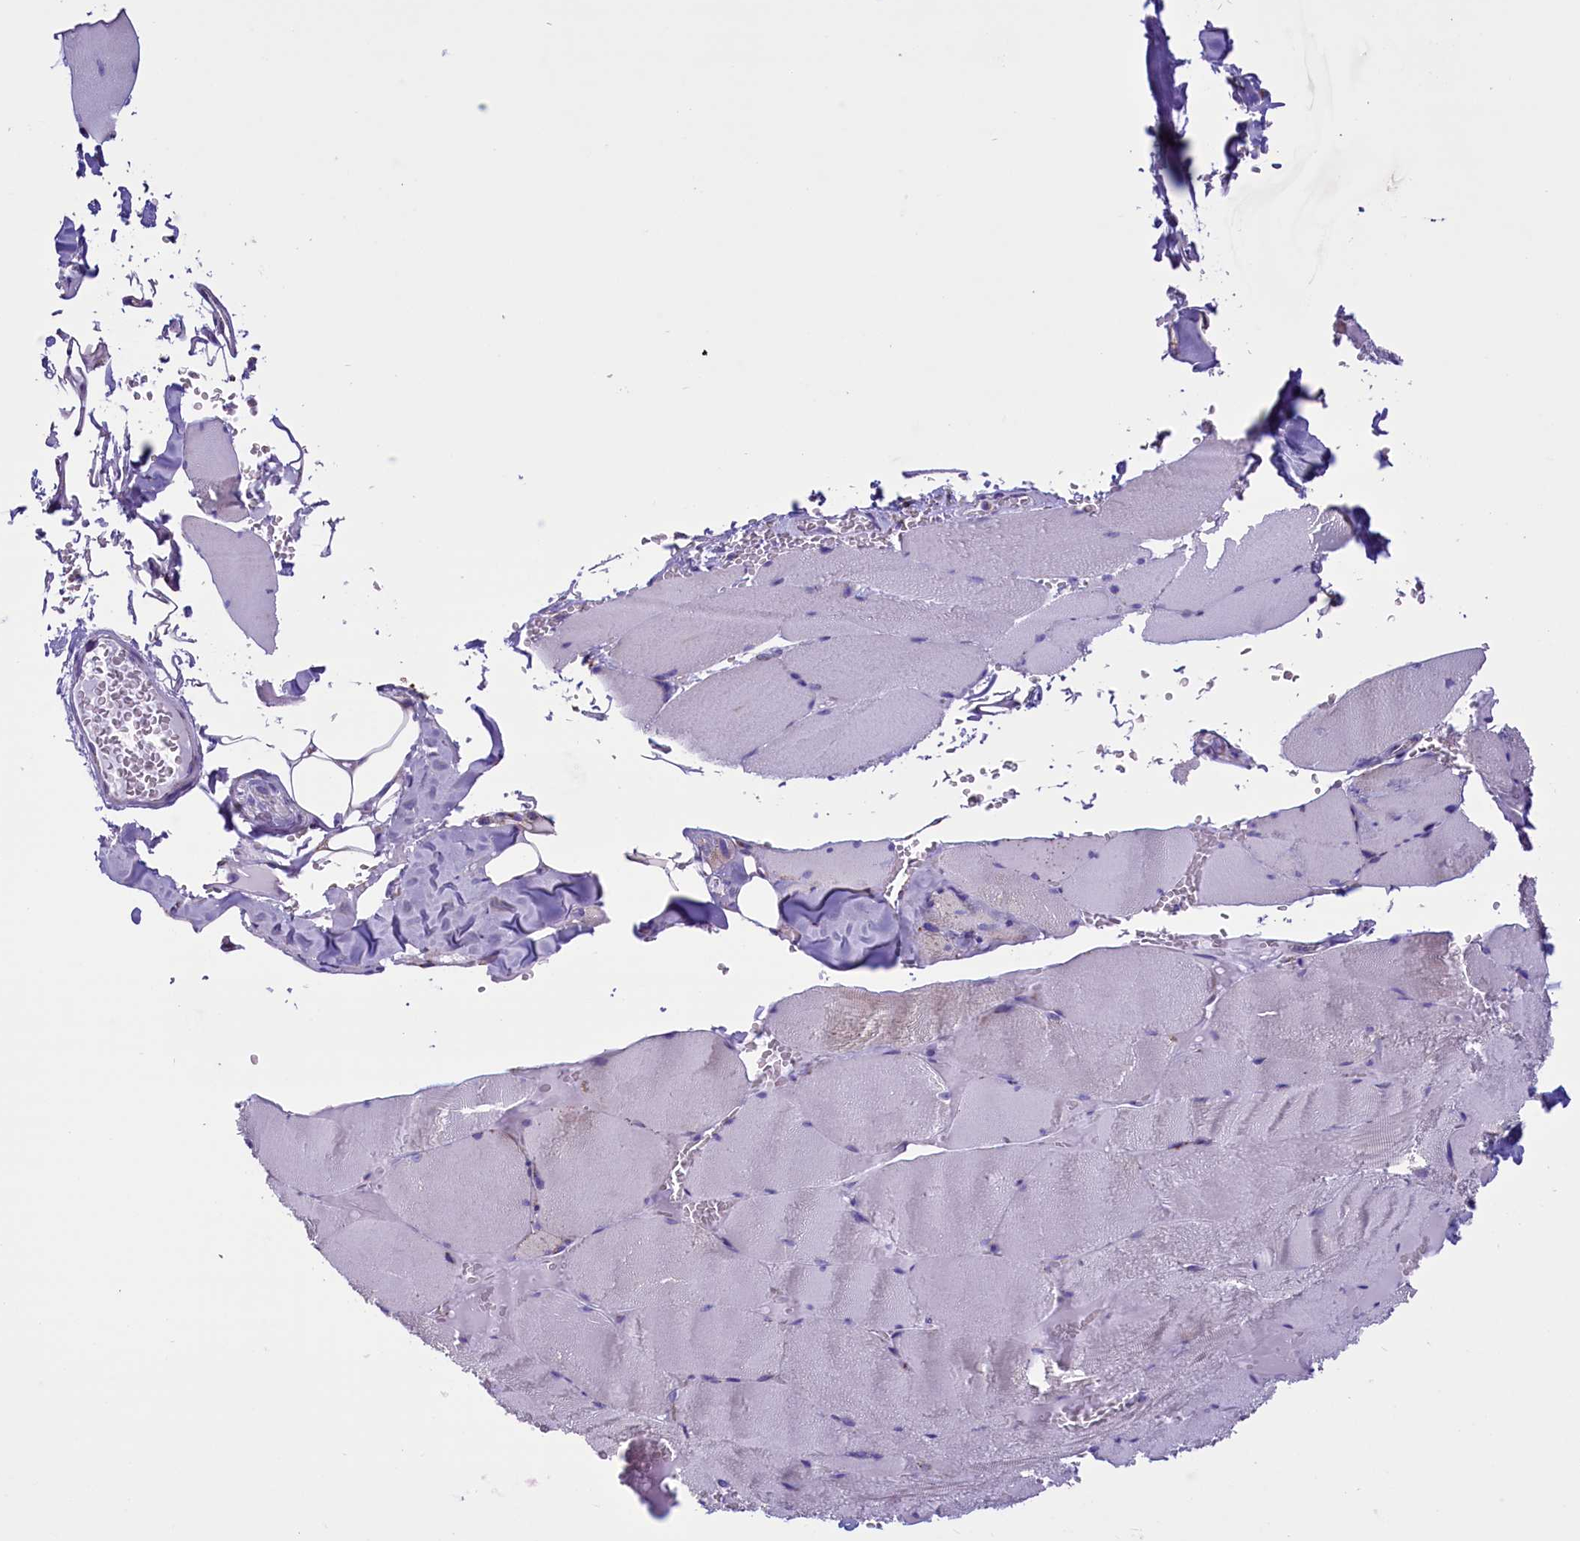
{"staining": {"intensity": "moderate", "quantity": "<25%", "location": "cytoplasmic/membranous"}, "tissue": "skeletal muscle", "cell_type": "Myocytes", "image_type": "normal", "snomed": [{"axis": "morphology", "description": "Normal tissue, NOS"}, {"axis": "topography", "description": "Skeletal muscle"}, {"axis": "topography", "description": "Head-Neck"}], "caption": "Immunohistochemical staining of unremarkable skeletal muscle displays <25% levels of moderate cytoplasmic/membranous protein expression in approximately <25% of myocytes.", "gene": "ICA1L", "patient": {"sex": "male", "age": 66}}